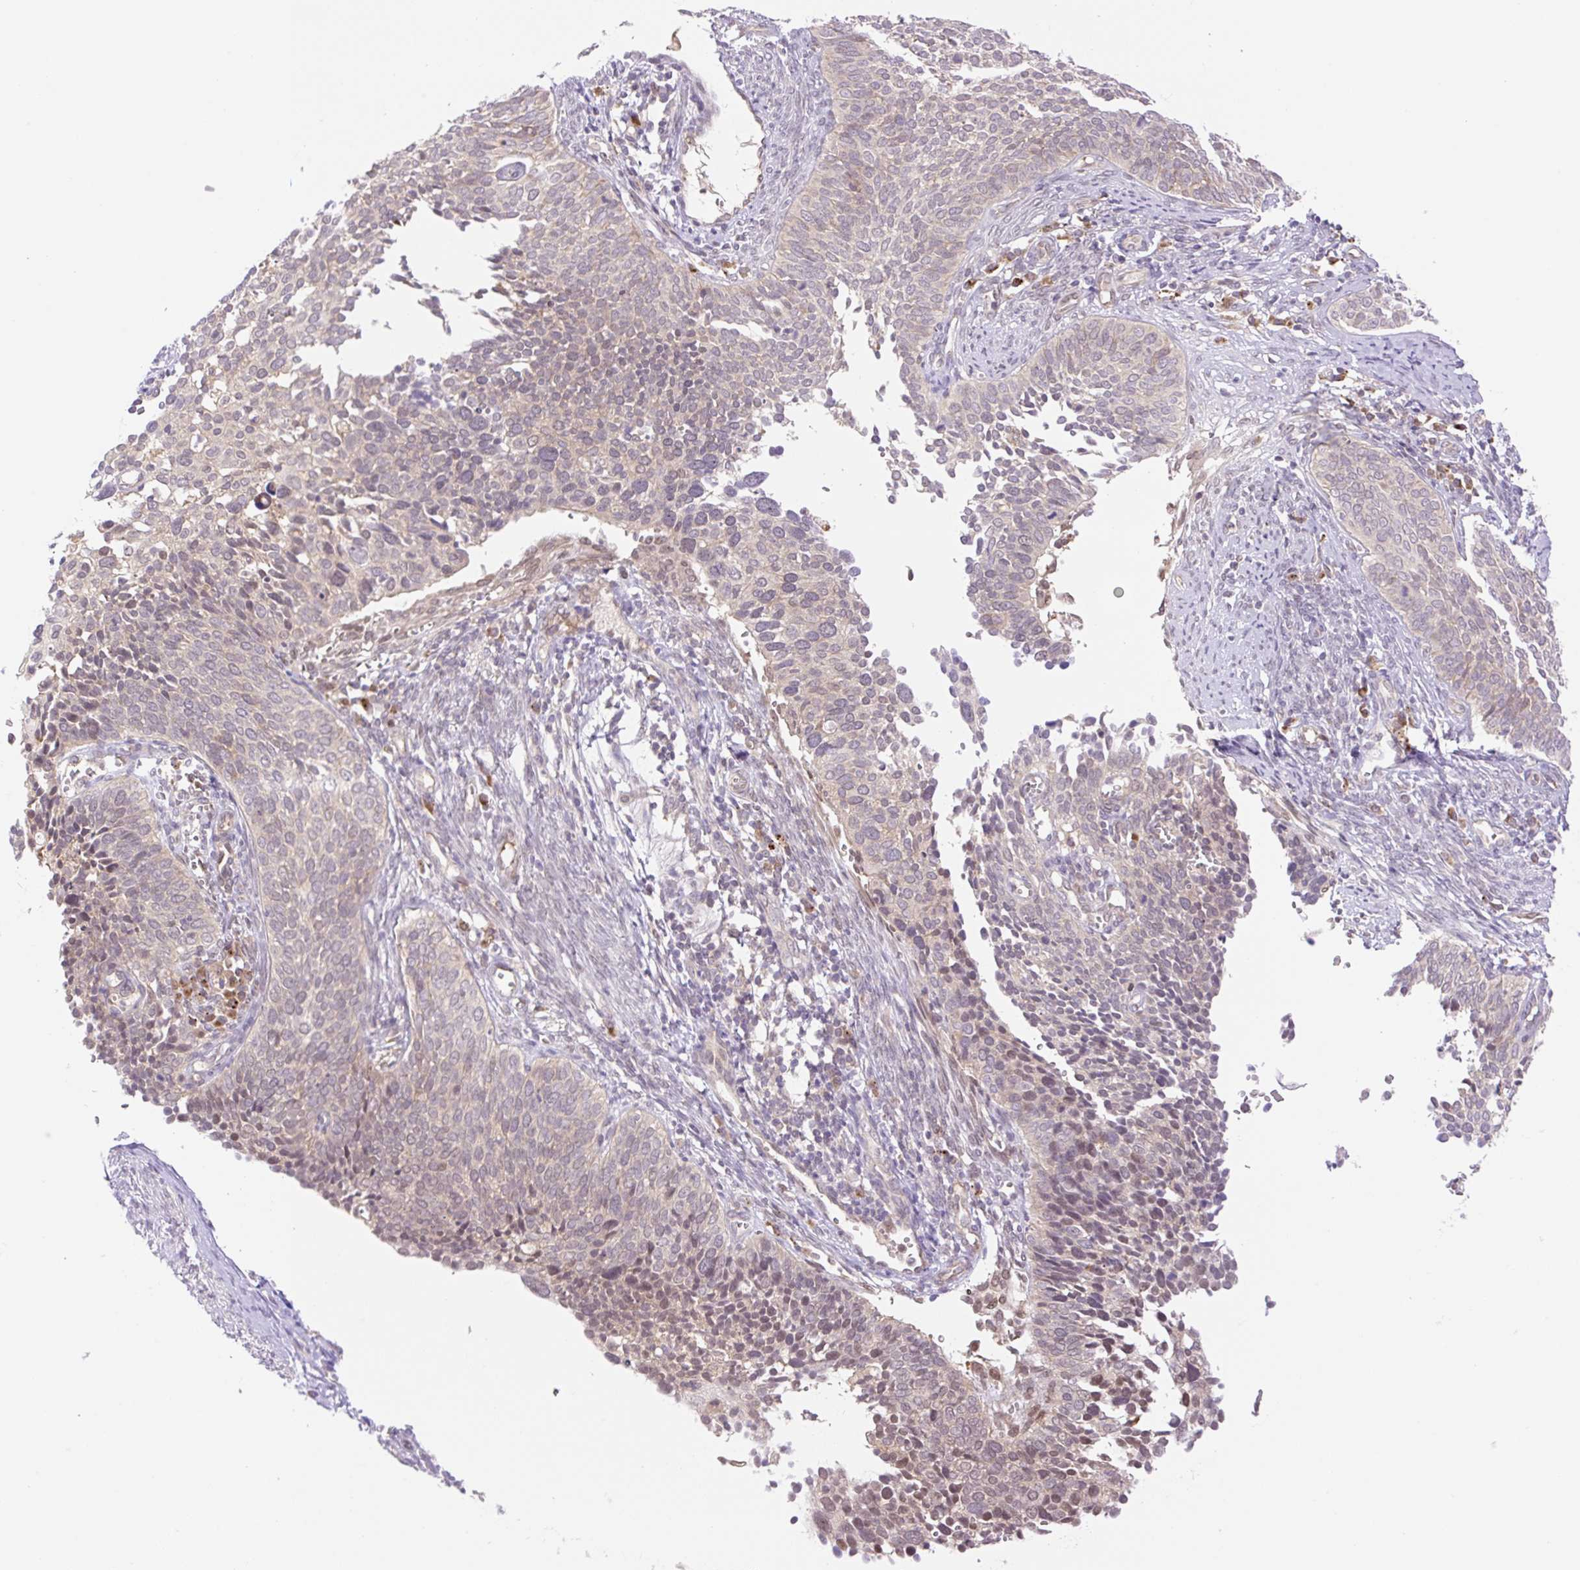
{"staining": {"intensity": "weak", "quantity": "<25%", "location": "cytoplasmic/membranous"}, "tissue": "cervical cancer", "cell_type": "Tumor cells", "image_type": "cancer", "snomed": [{"axis": "morphology", "description": "Squamous cell carcinoma, NOS"}, {"axis": "topography", "description": "Cervix"}], "caption": "The histopathology image demonstrates no staining of tumor cells in squamous cell carcinoma (cervical). Brightfield microscopy of IHC stained with DAB (3,3'-diaminobenzidine) (brown) and hematoxylin (blue), captured at high magnification.", "gene": "VPS25", "patient": {"sex": "female", "age": 34}}